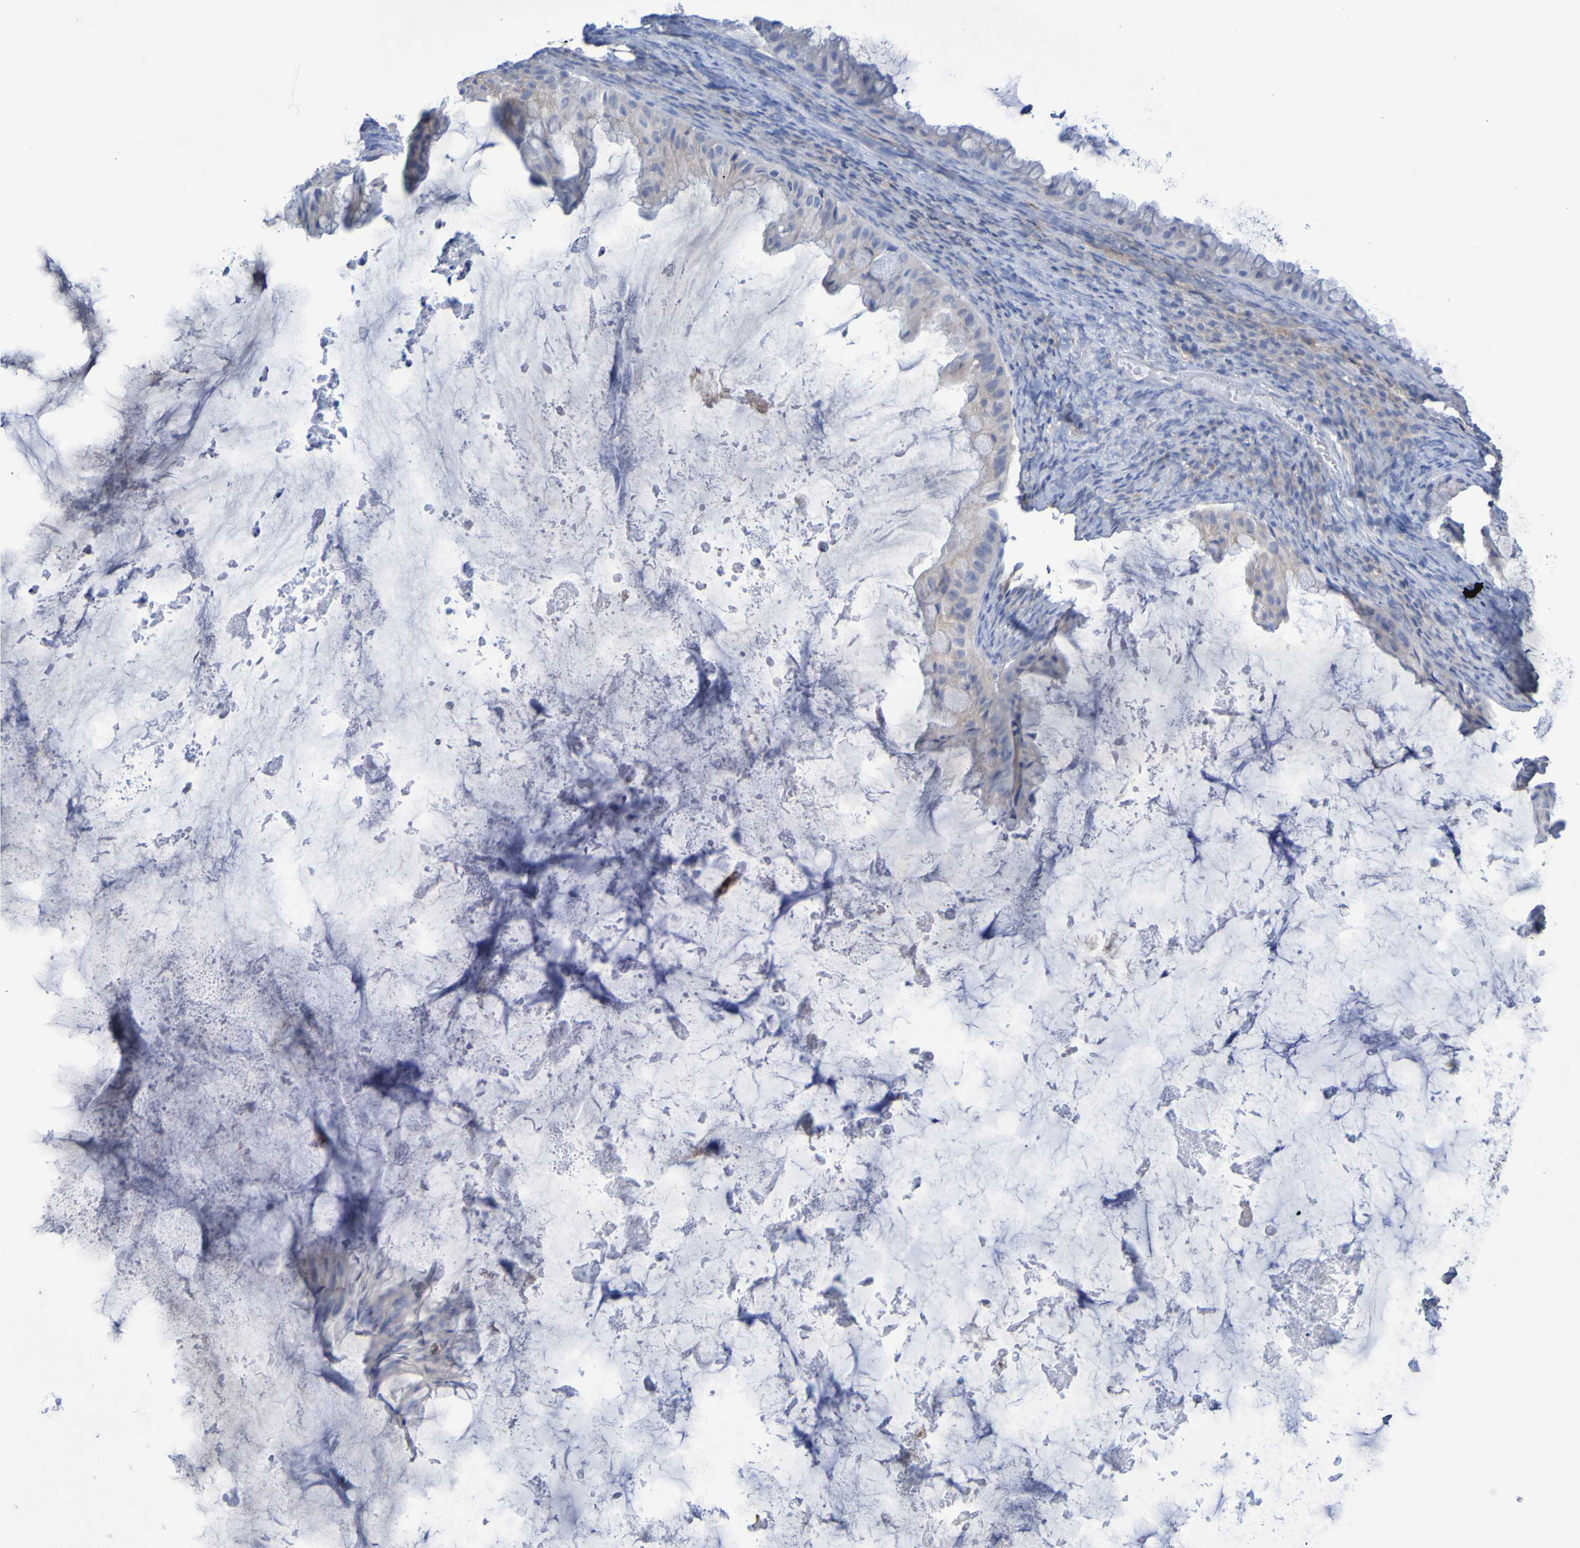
{"staining": {"intensity": "weak", "quantity": "<25%", "location": "cytoplasmic/membranous"}, "tissue": "ovarian cancer", "cell_type": "Tumor cells", "image_type": "cancer", "snomed": [{"axis": "morphology", "description": "Cystadenocarcinoma, mucinous, NOS"}, {"axis": "topography", "description": "Ovary"}], "caption": "DAB immunohistochemical staining of human ovarian cancer (mucinous cystadenocarcinoma) demonstrates no significant expression in tumor cells.", "gene": "SLC3A2", "patient": {"sex": "female", "age": 61}}